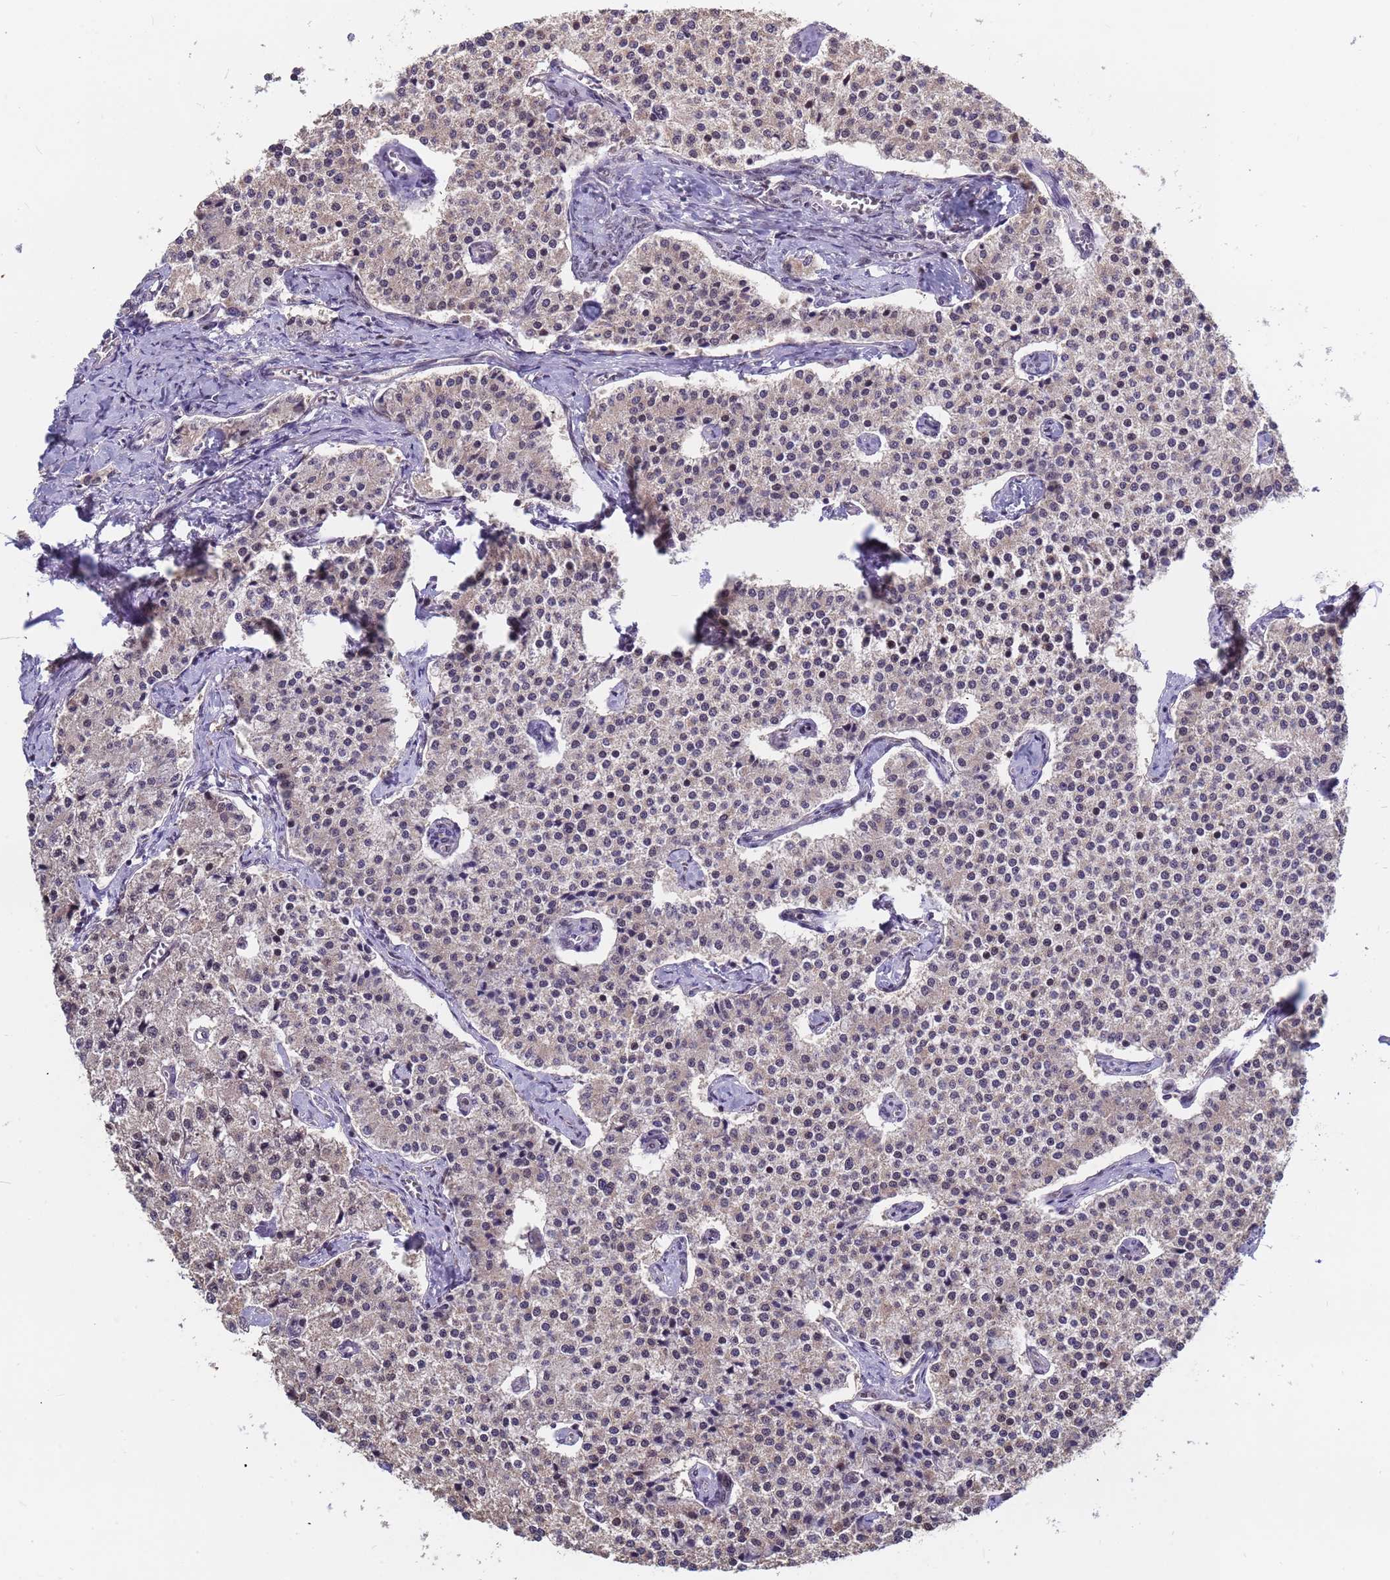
{"staining": {"intensity": "weak", "quantity": "<25%", "location": "cytoplasmic/membranous"}, "tissue": "carcinoid", "cell_type": "Tumor cells", "image_type": "cancer", "snomed": [{"axis": "morphology", "description": "Carcinoid, malignant, NOS"}, {"axis": "topography", "description": "Colon"}], "caption": "Immunohistochemistry (IHC) photomicrograph of human malignant carcinoid stained for a protein (brown), which demonstrates no staining in tumor cells.", "gene": "DENND2B", "patient": {"sex": "female", "age": 52}}